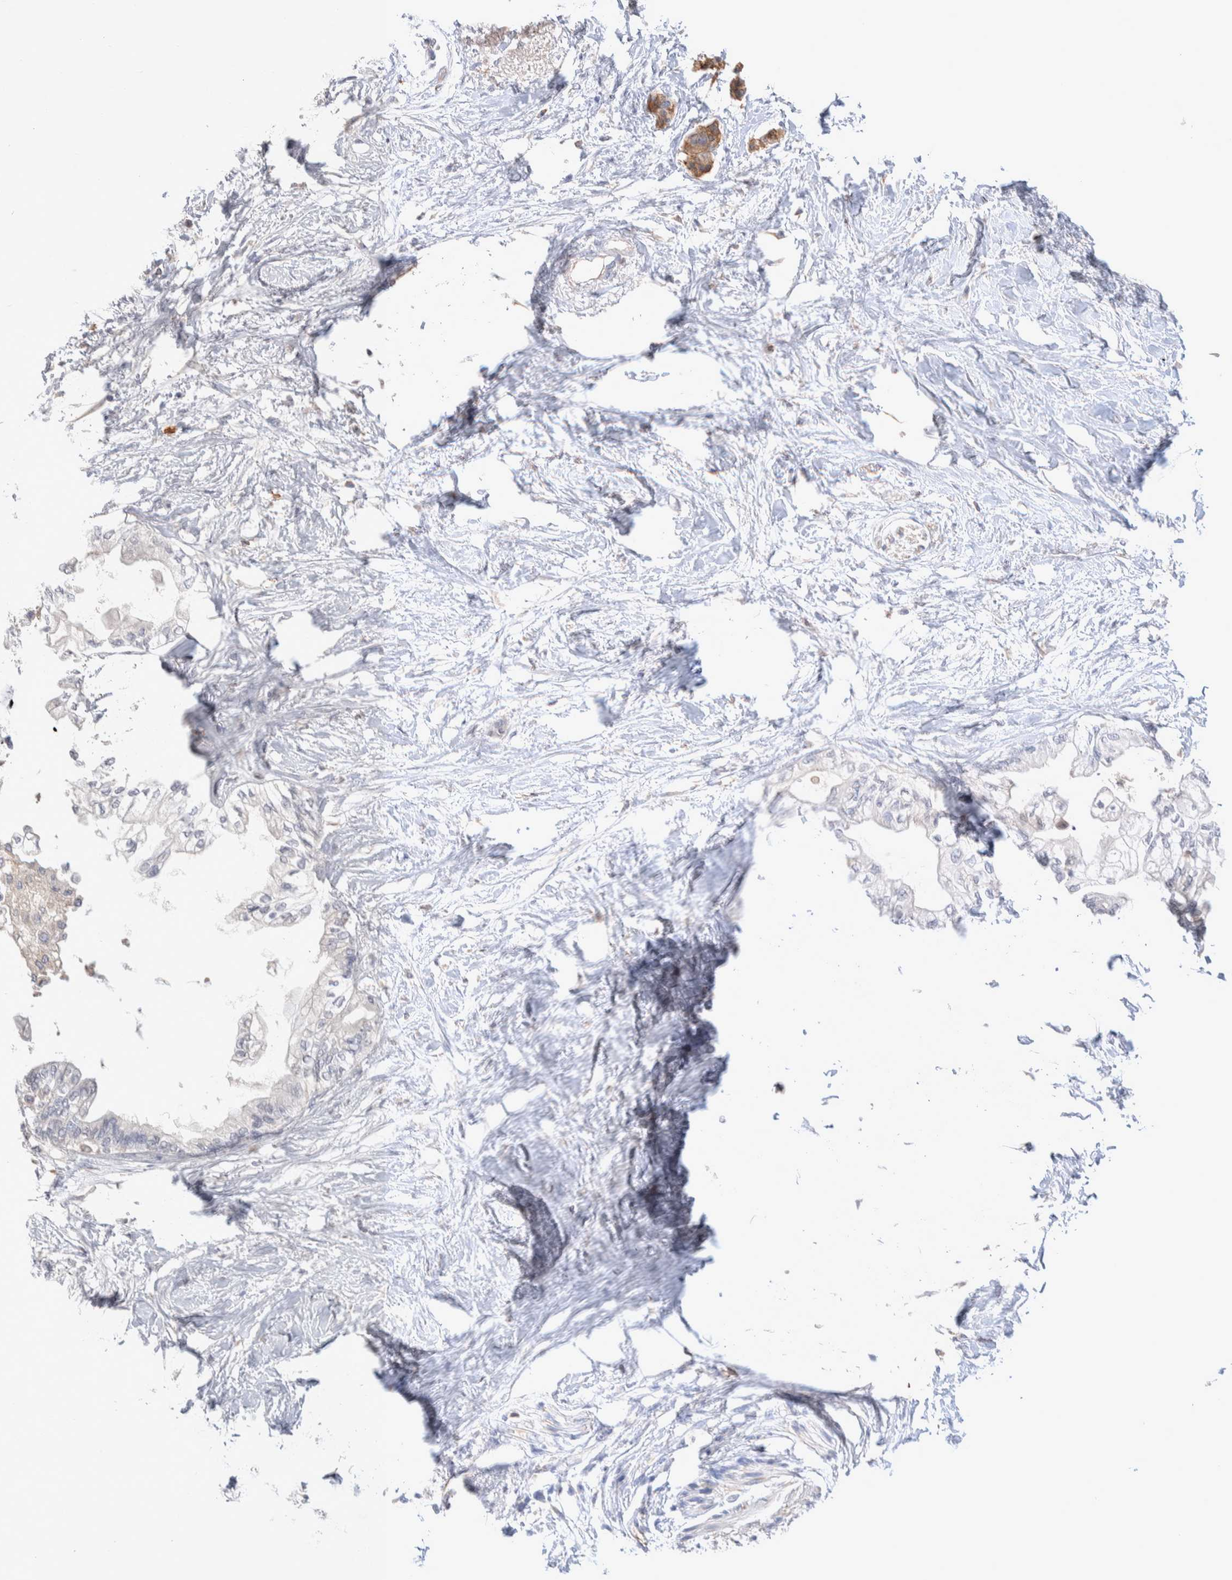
{"staining": {"intensity": "negative", "quantity": "none", "location": "none"}, "tissue": "pancreatic cancer", "cell_type": "Tumor cells", "image_type": "cancer", "snomed": [{"axis": "morphology", "description": "Normal tissue, NOS"}, {"axis": "morphology", "description": "Adenocarcinoma, NOS"}, {"axis": "topography", "description": "Pancreas"}, {"axis": "topography", "description": "Duodenum"}], "caption": "High magnification brightfield microscopy of pancreatic cancer stained with DAB (brown) and counterstained with hematoxylin (blue): tumor cells show no significant positivity. (DAB immunohistochemistry (IHC), high magnification).", "gene": "FFAR2", "patient": {"sex": "female", "age": 60}}